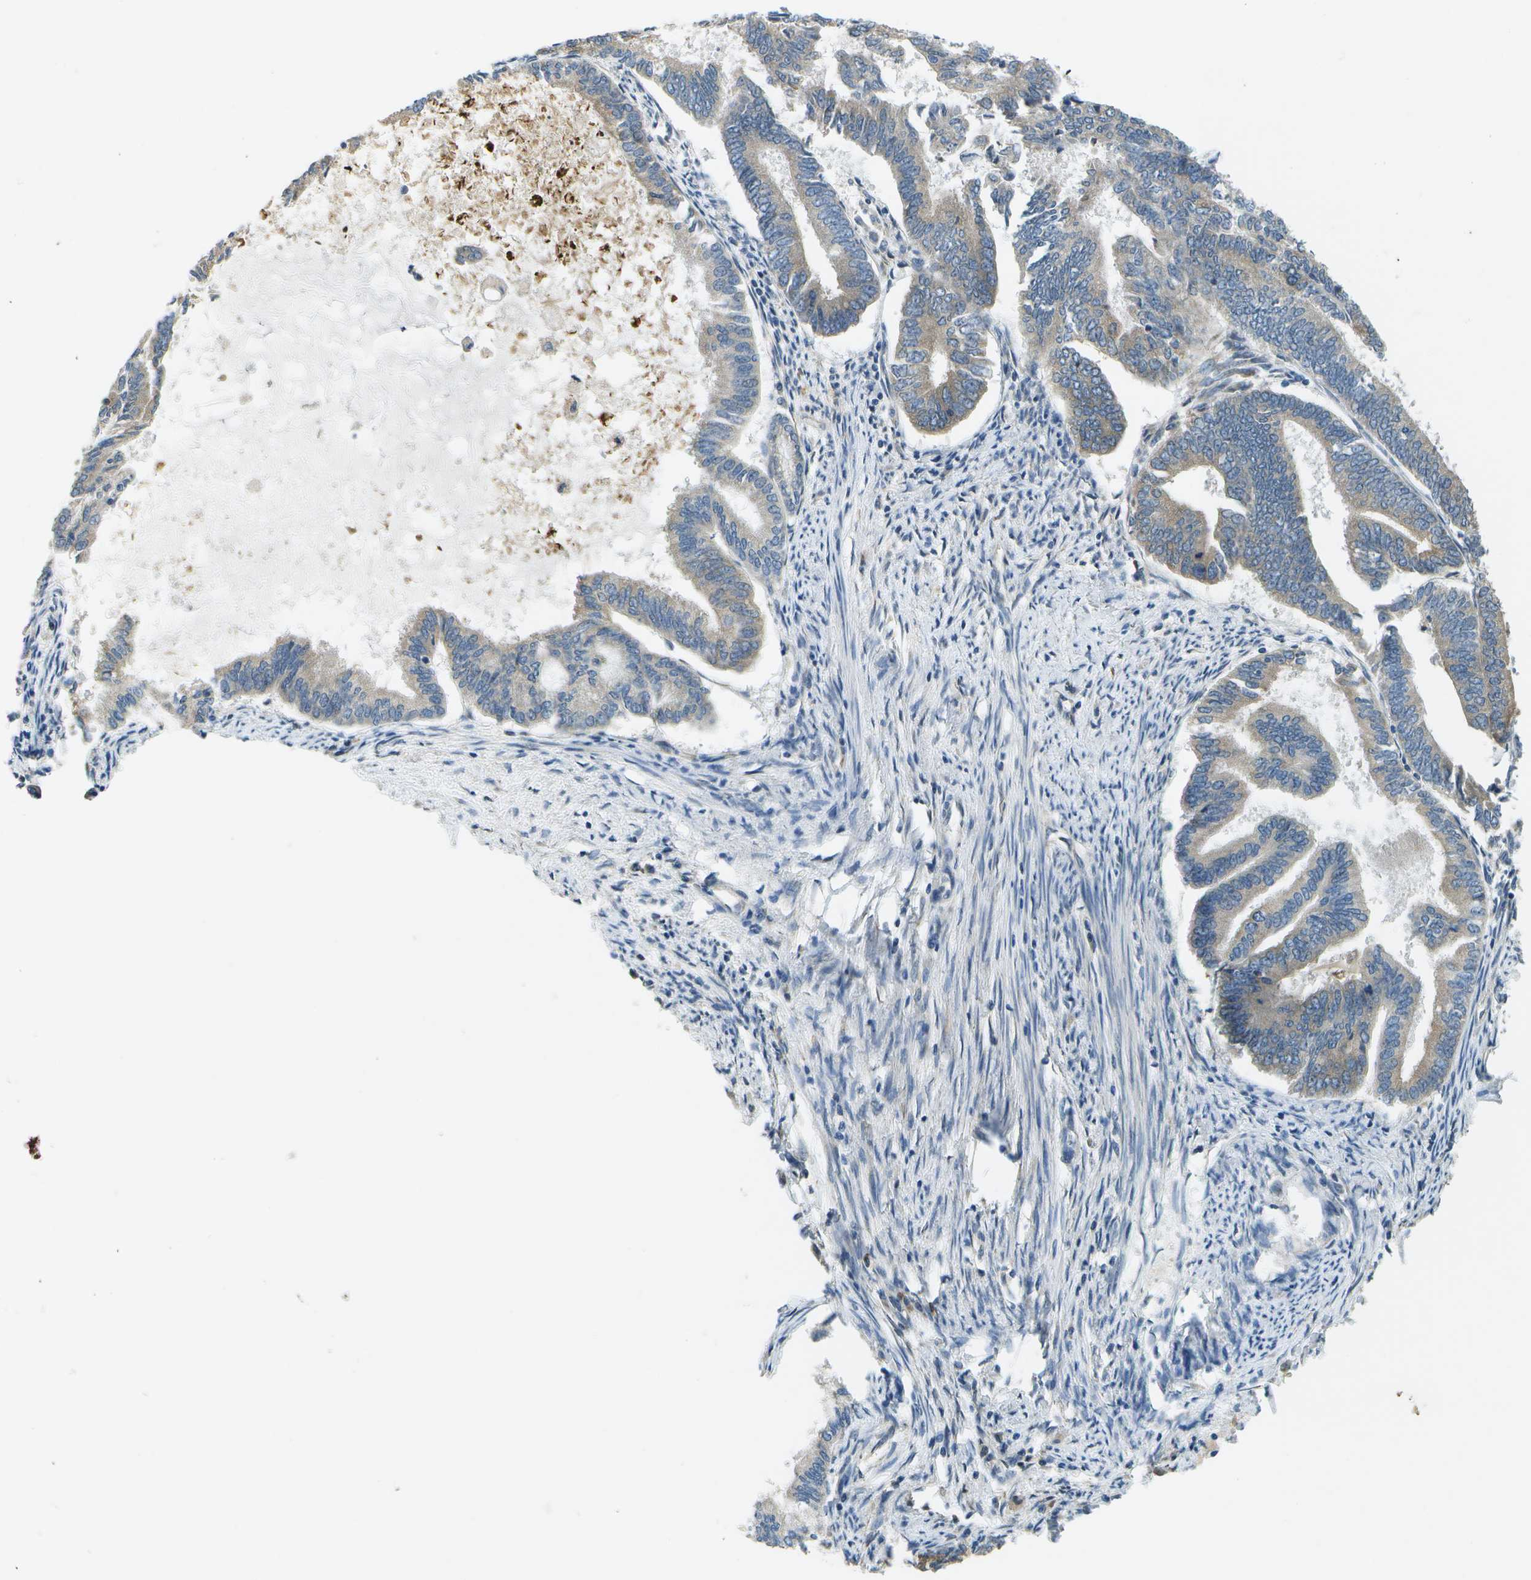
{"staining": {"intensity": "negative", "quantity": "none", "location": "none"}, "tissue": "endometrial cancer", "cell_type": "Tumor cells", "image_type": "cancer", "snomed": [{"axis": "morphology", "description": "Adenocarcinoma, NOS"}, {"axis": "topography", "description": "Endometrium"}], "caption": "The histopathology image demonstrates no staining of tumor cells in endometrial cancer (adenocarcinoma).", "gene": "SAMSN1", "patient": {"sex": "female", "age": 86}}